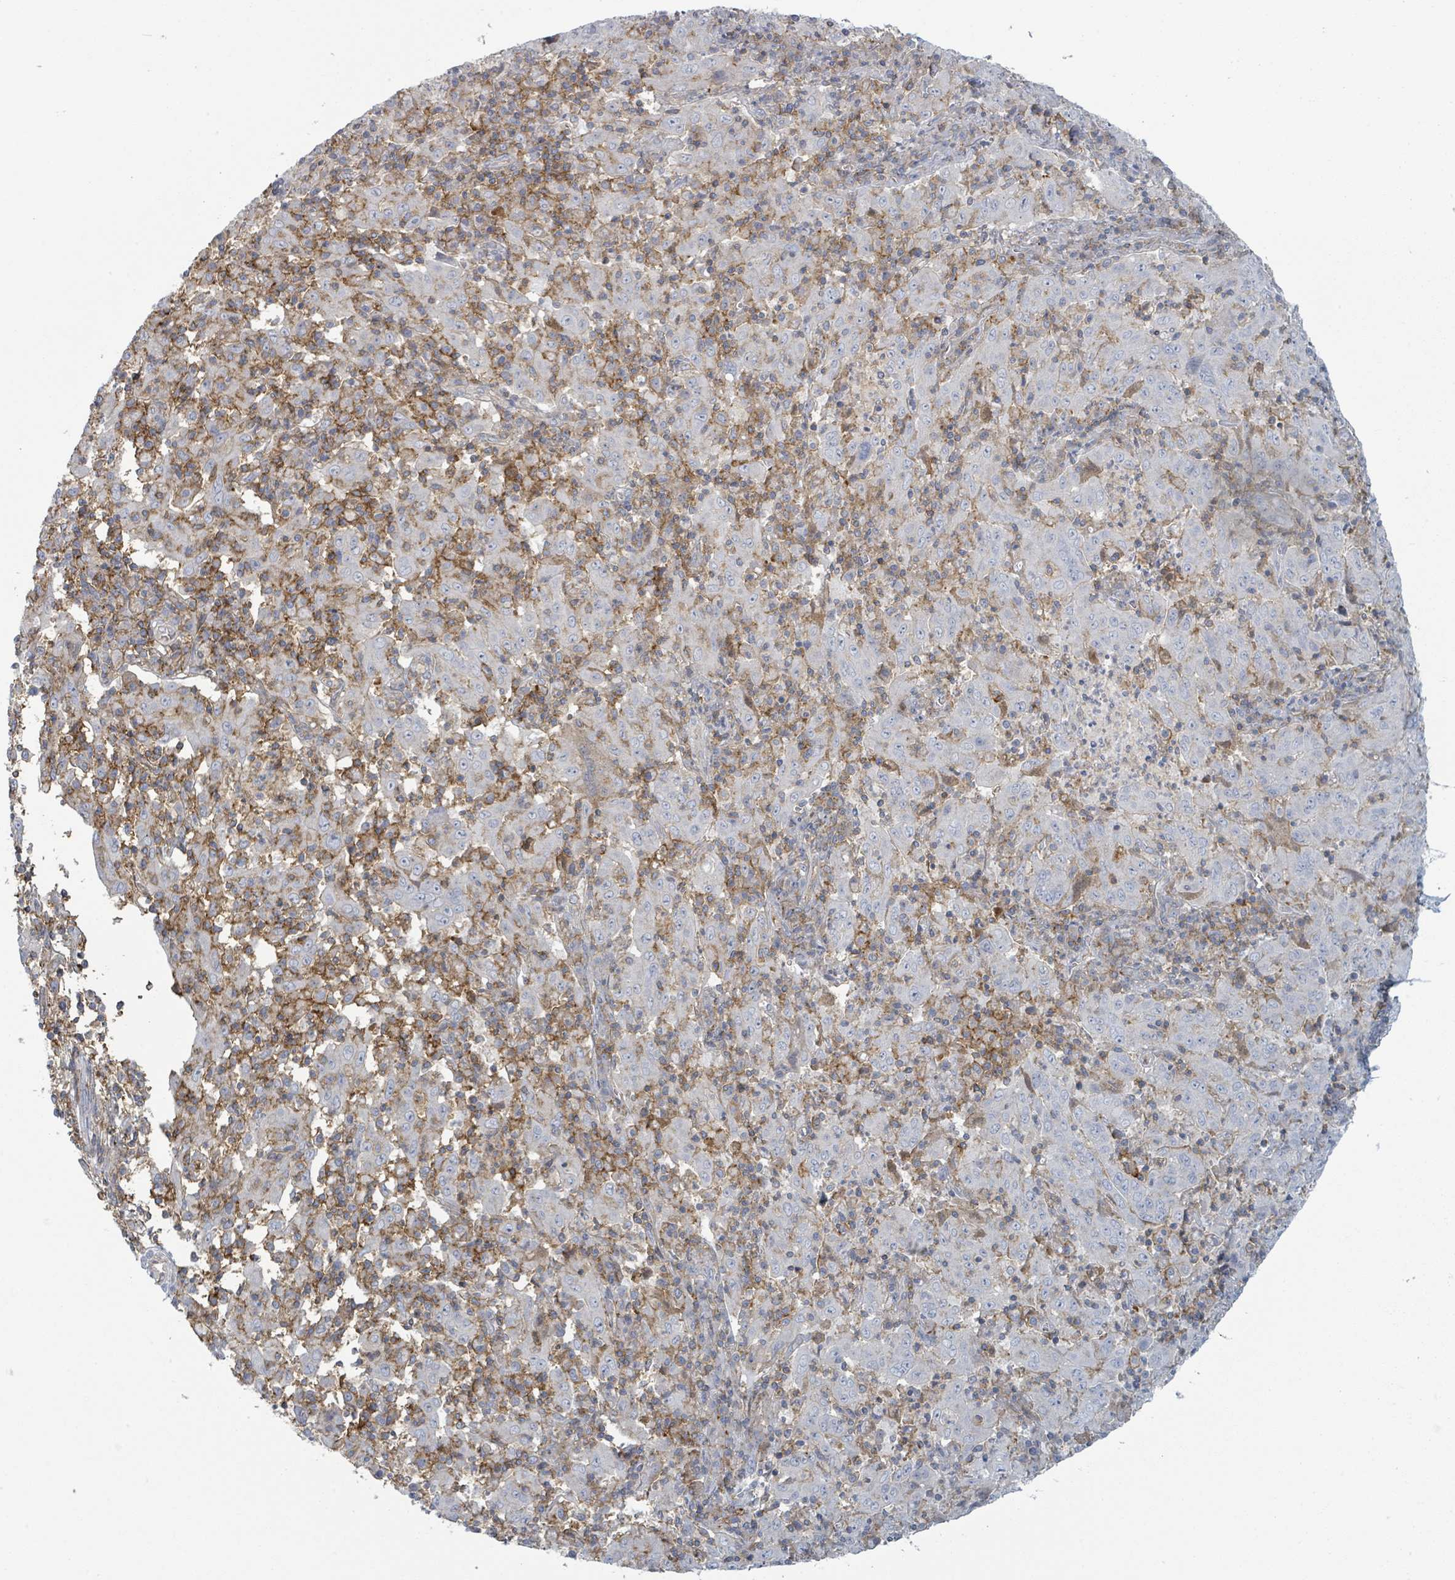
{"staining": {"intensity": "negative", "quantity": "none", "location": "none"}, "tissue": "pancreatic cancer", "cell_type": "Tumor cells", "image_type": "cancer", "snomed": [{"axis": "morphology", "description": "Adenocarcinoma, NOS"}, {"axis": "topography", "description": "Pancreas"}], "caption": "There is no significant expression in tumor cells of adenocarcinoma (pancreatic).", "gene": "TNFRSF14", "patient": {"sex": "male", "age": 63}}